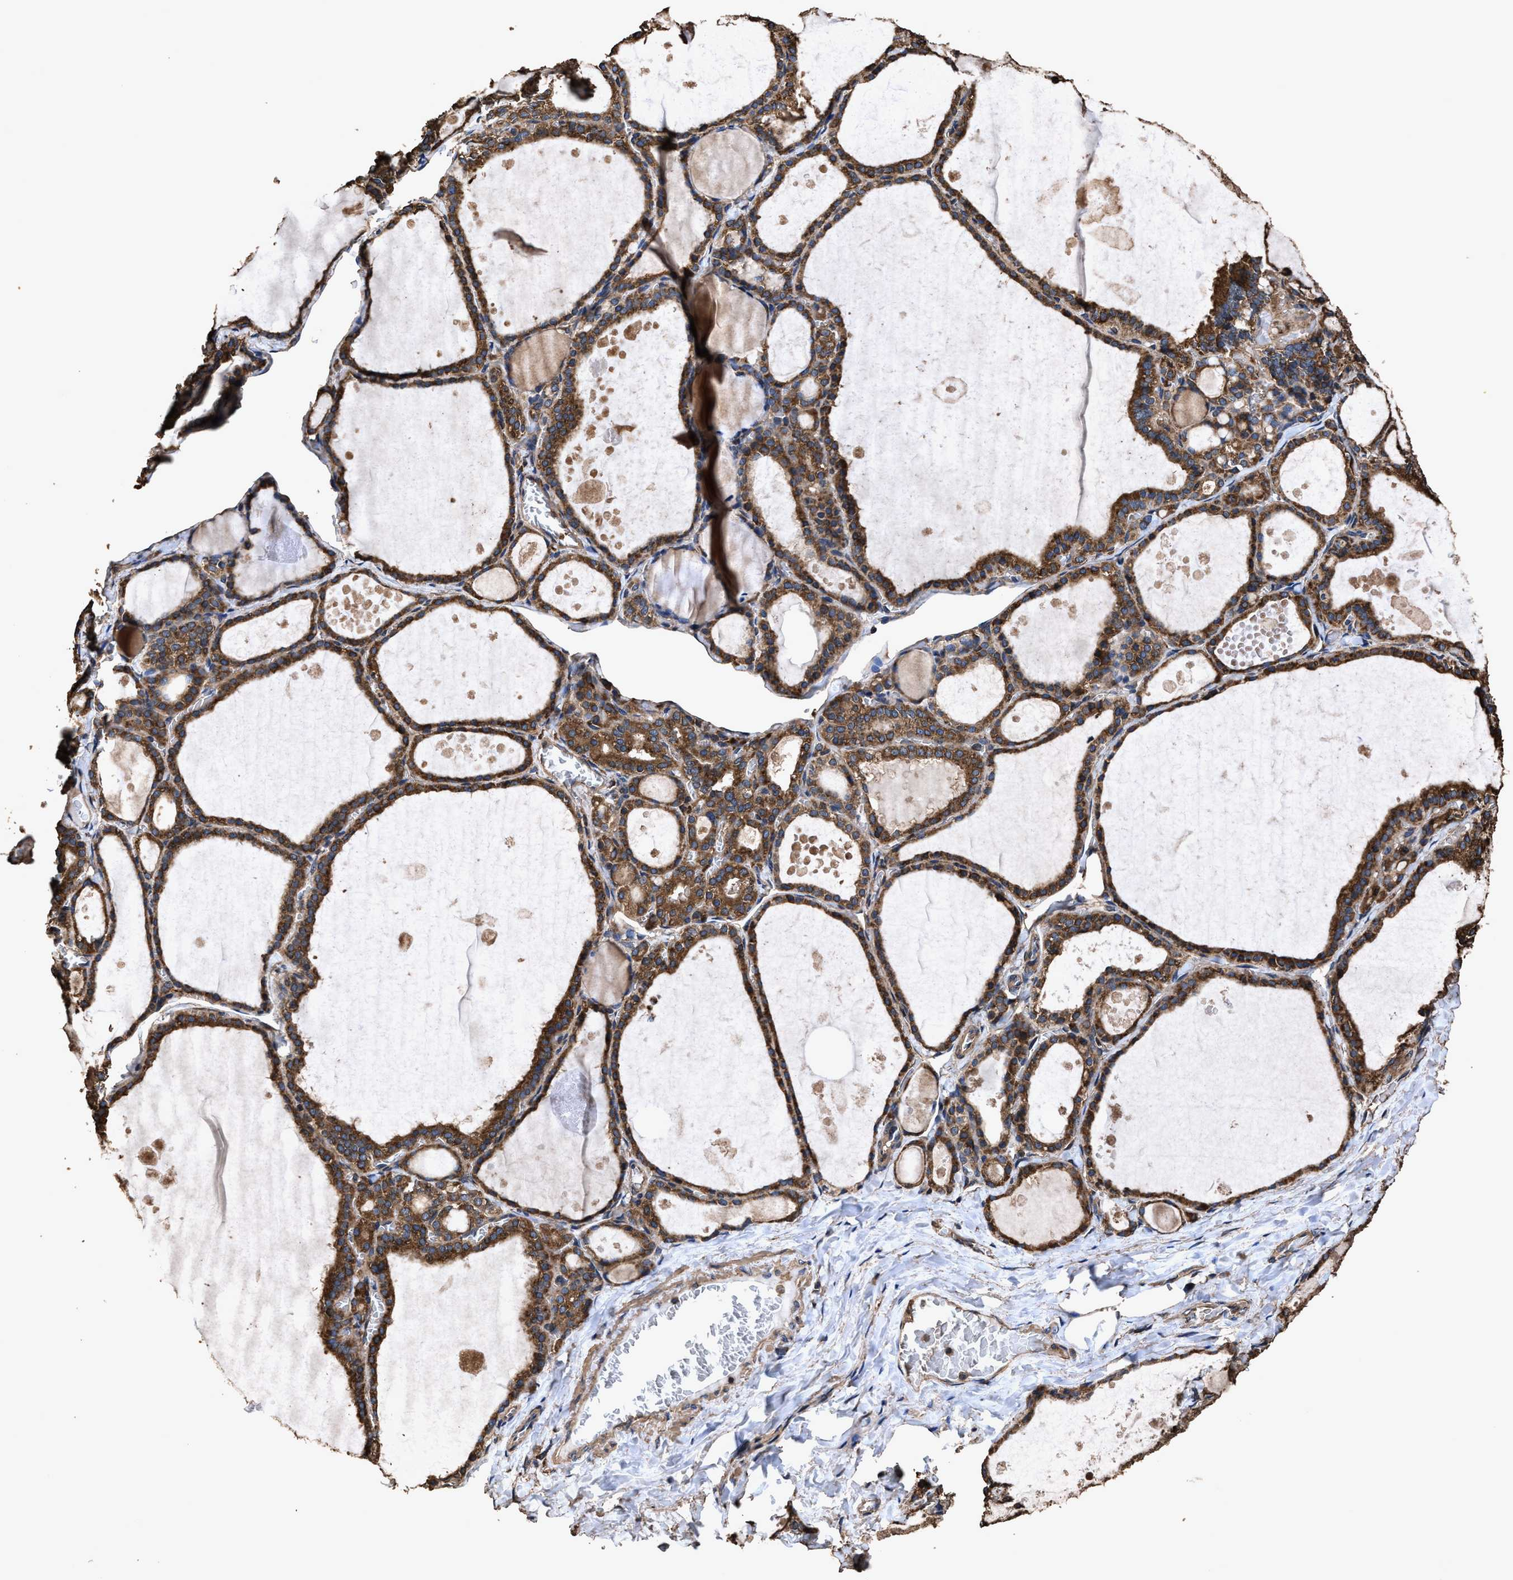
{"staining": {"intensity": "strong", "quantity": ">75%", "location": "cytoplasmic/membranous"}, "tissue": "thyroid gland", "cell_type": "Glandular cells", "image_type": "normal", "snomed": [{"axis": "morphology", "description": "Normal tissue, NOS"}, {"axis": "topography", "description": "Thyroid gland"}], "caption": "Protein staining reveals strong cytoplasmic/membranous positivity in approximately >75% of glandular cells in unremarkable thyroid gland.", "gene": "ZMYND19", "patient": {"sex": "male", "age": 56}}